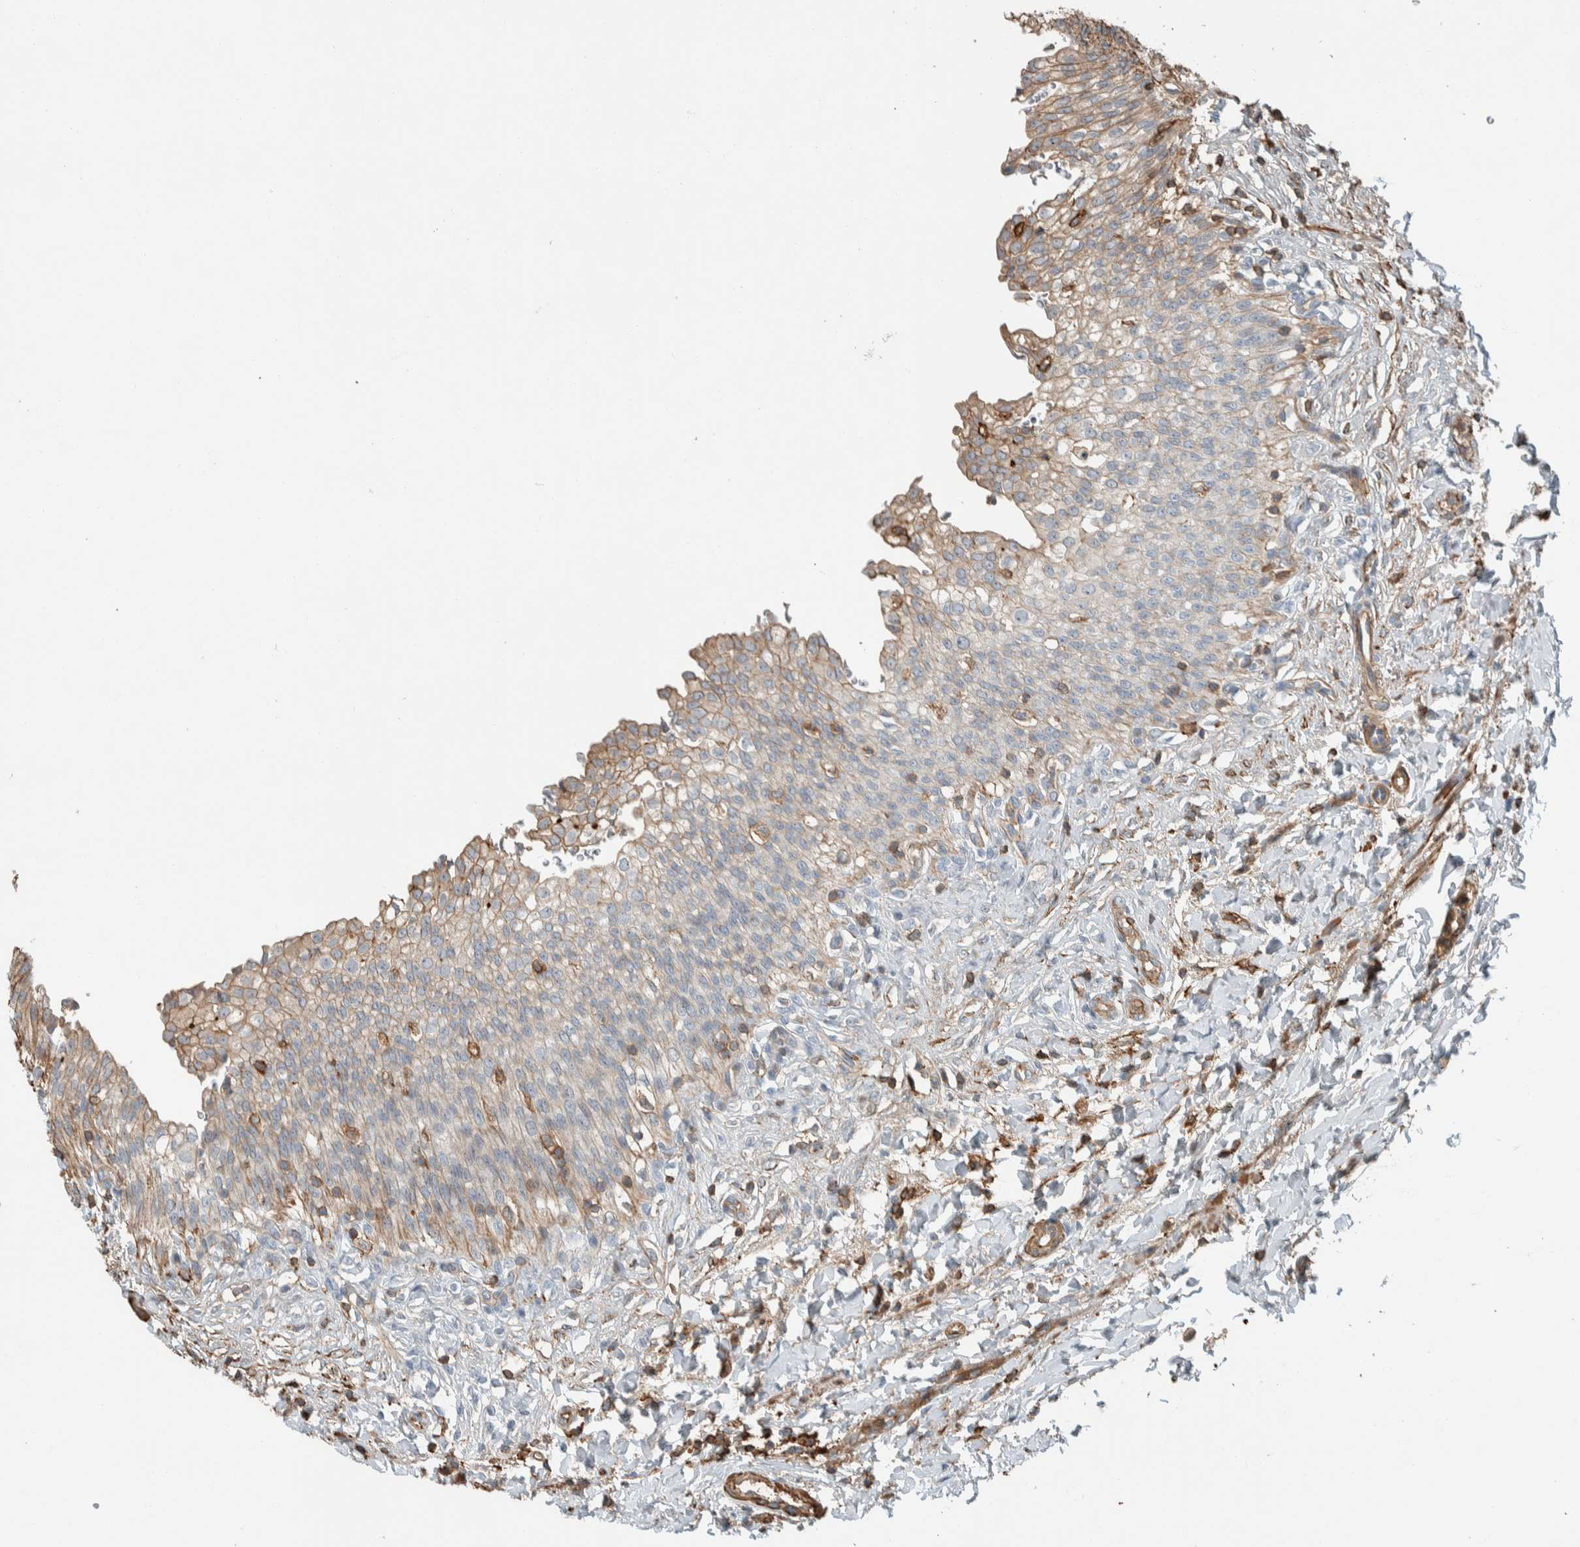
{"staining": {"intensity": "moderate", "quantity": "25%-75%", "location": "cytoplasmic/membranous"}, "tissue": "urinary bladder", "cell_type": "Urothelial cells", "image_type": "normal", "snomed": [{"axis": "morphology", "description": "Urothelial carcinoma, High grade"}, {"axis": "topography", "description": "Urinary bladder"}], "caption": "Immunohistochemistry of normal urinary bladder demonstrates medium levels of moderate cytoplasmic/membranous expression in about 25%-75% of urothelial cells. The staining was performed using DAB to visualize the protein expression in brown, while the nuclei were stained in blue with hematoxylin (Magnification: 20x).", "gene": "CTBP2", "patient": {"sex": "male", "age": 46}}